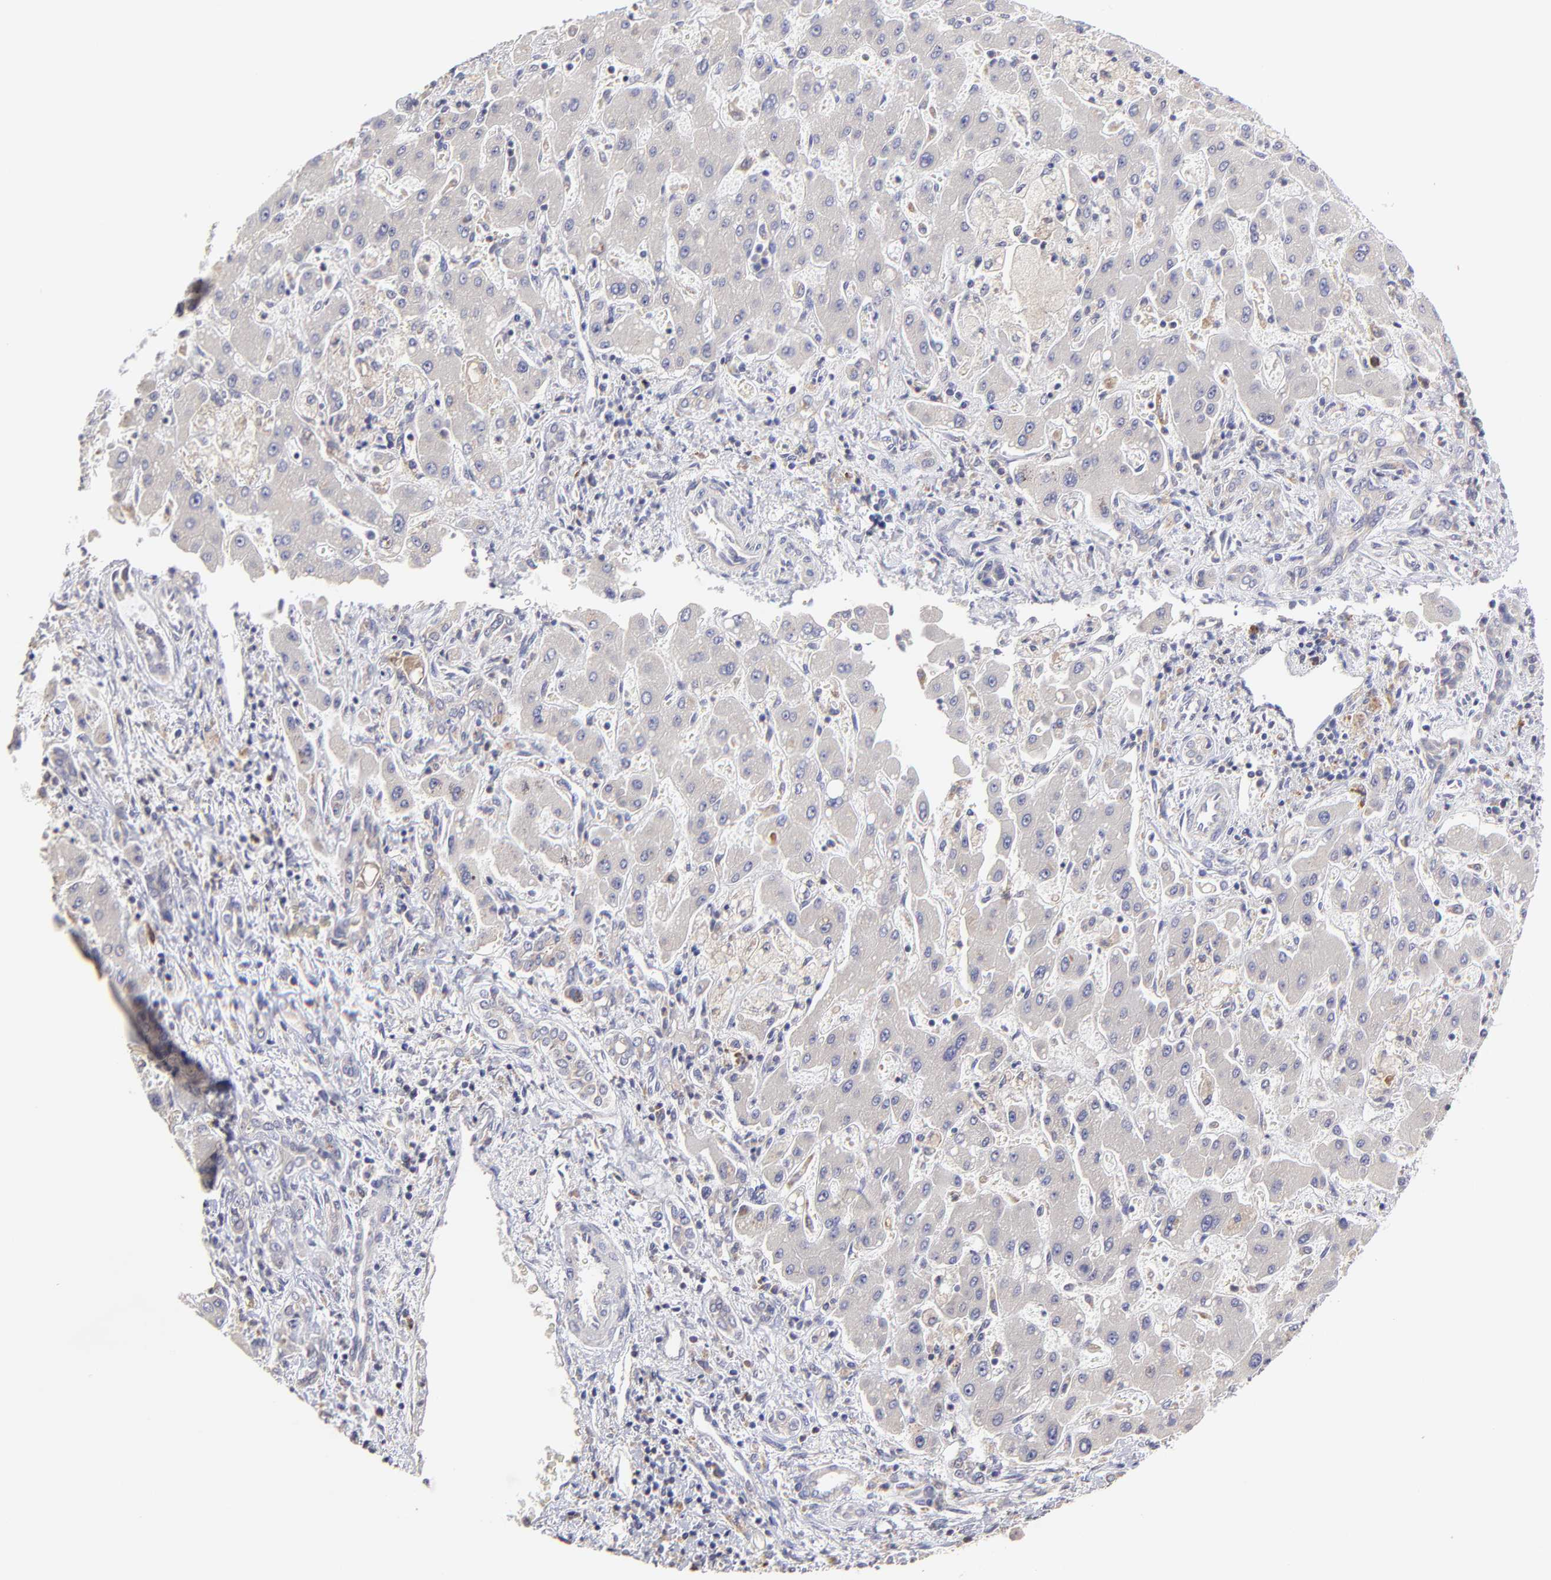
{"staining": {"intensity": "negative", "quantity": "none", "location": "none"}, "tissue": "liver cancer", "cell_type": "Tumor cells", "image_type": "cancer", "snomed": [{"axis": "morphology", "description": "Cholangiocarcinoma"}, {"axis": "topography", "description": "Liver"}], "caption": "Photomicrograph shows no protein expression in tumor cells of liver cancer (cholangiocarcinoma) tissue. The staining was performed using DAB (3,3'-diaminobenzidine) to visualize the protein expression in brown, while the nuclei were stained in blue with hematoxylin (Magnification: 20x).", "gene": "GCSAM", "patient": {"sex": "male", "age": 50}}